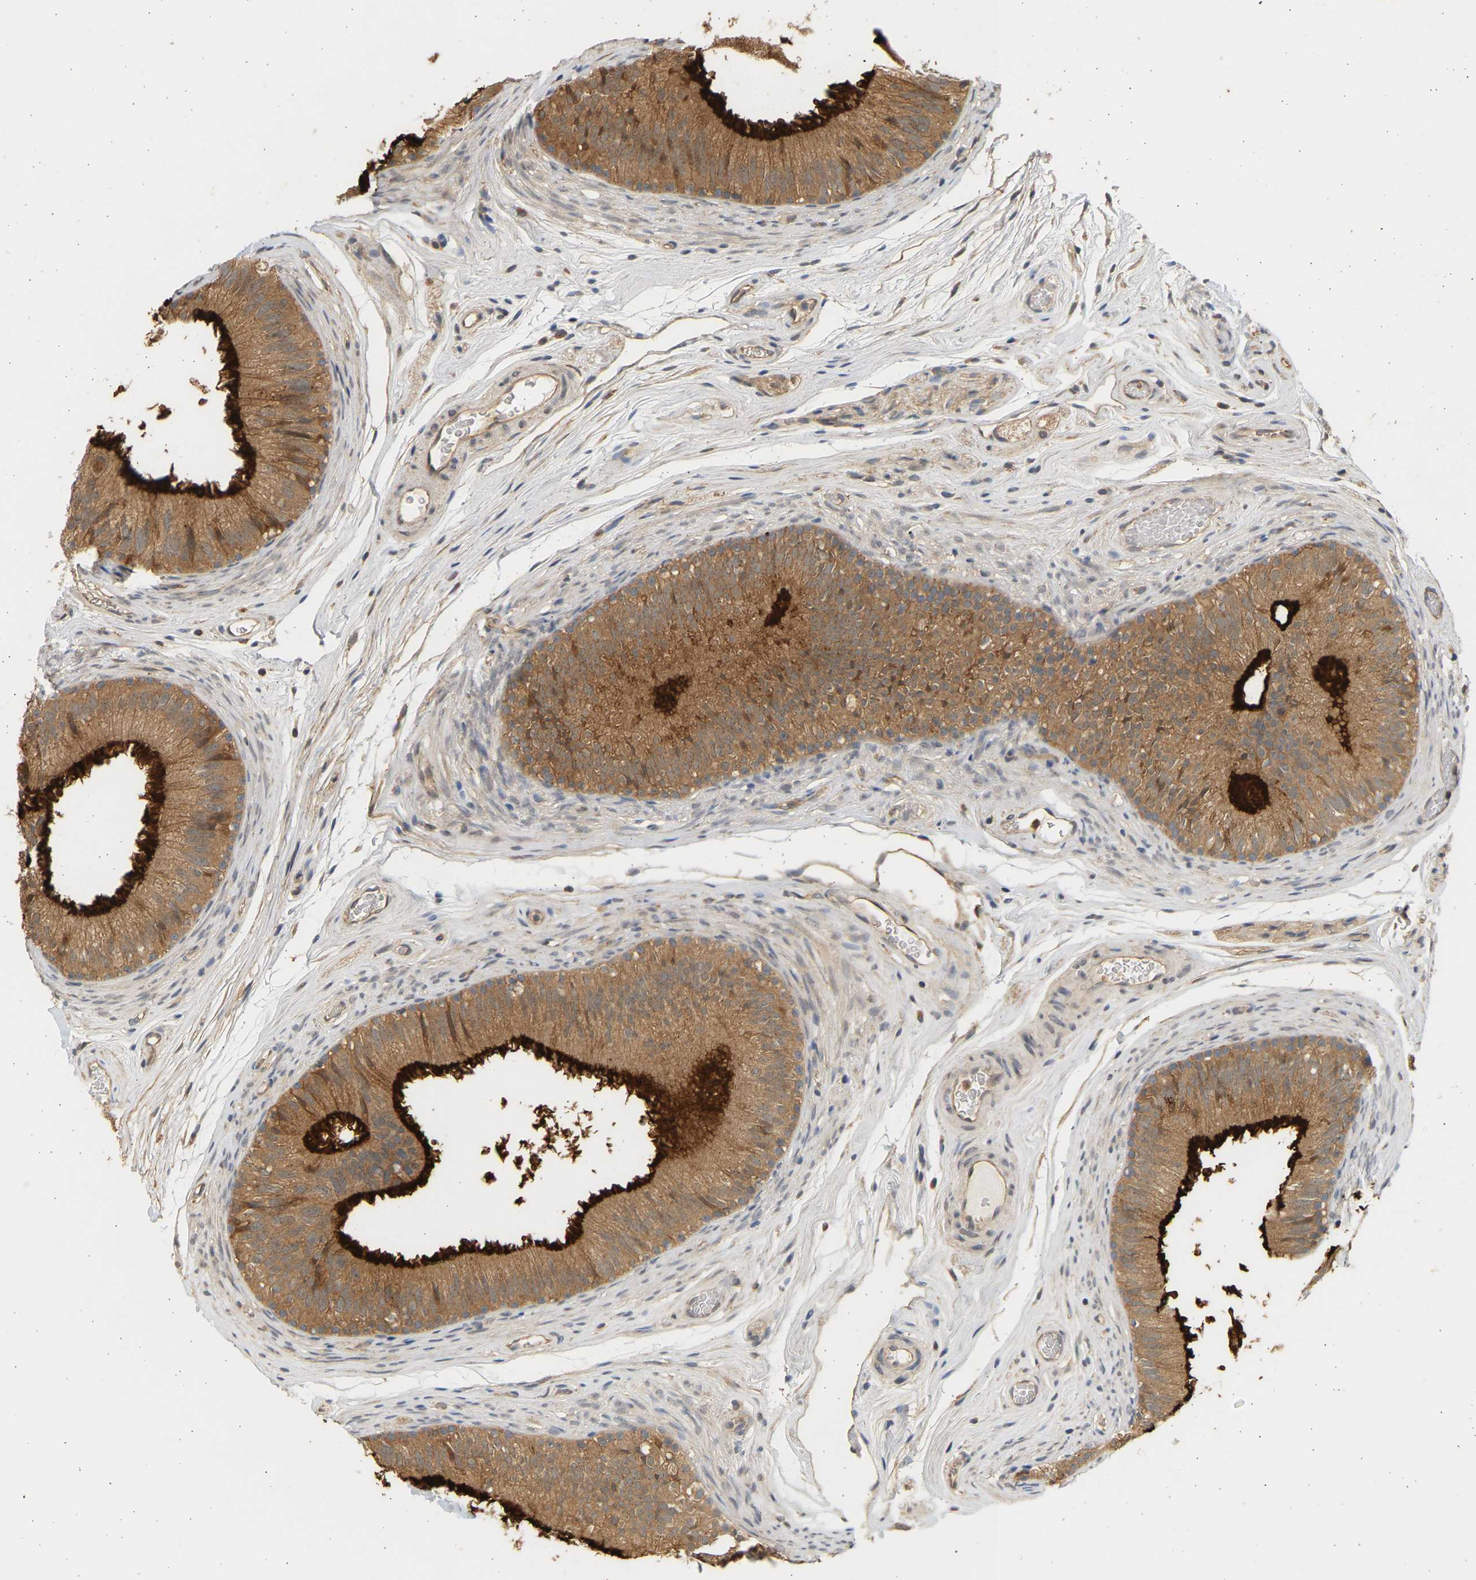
{"staining": {"intensity": "strong", "quantity": ">75%", "location": "cytoplasmic/membranous"}, "tissue": "epididymis", "cell_type": "Glandular cells", "image_type": "normal", "snomed": [{"axis": "morphology", "description": "Normal tissue, NOS"}, {"axis": "topography", "description": "Epididymis"}], "caption": "IHC (DAB) staining of unremarkable epididymis displays strong cytoplasmic/membranous protein expression in about >75% of glandular cells.", "gene": "B4GALT6", "patient": {"sex": "male", "age": 36}}